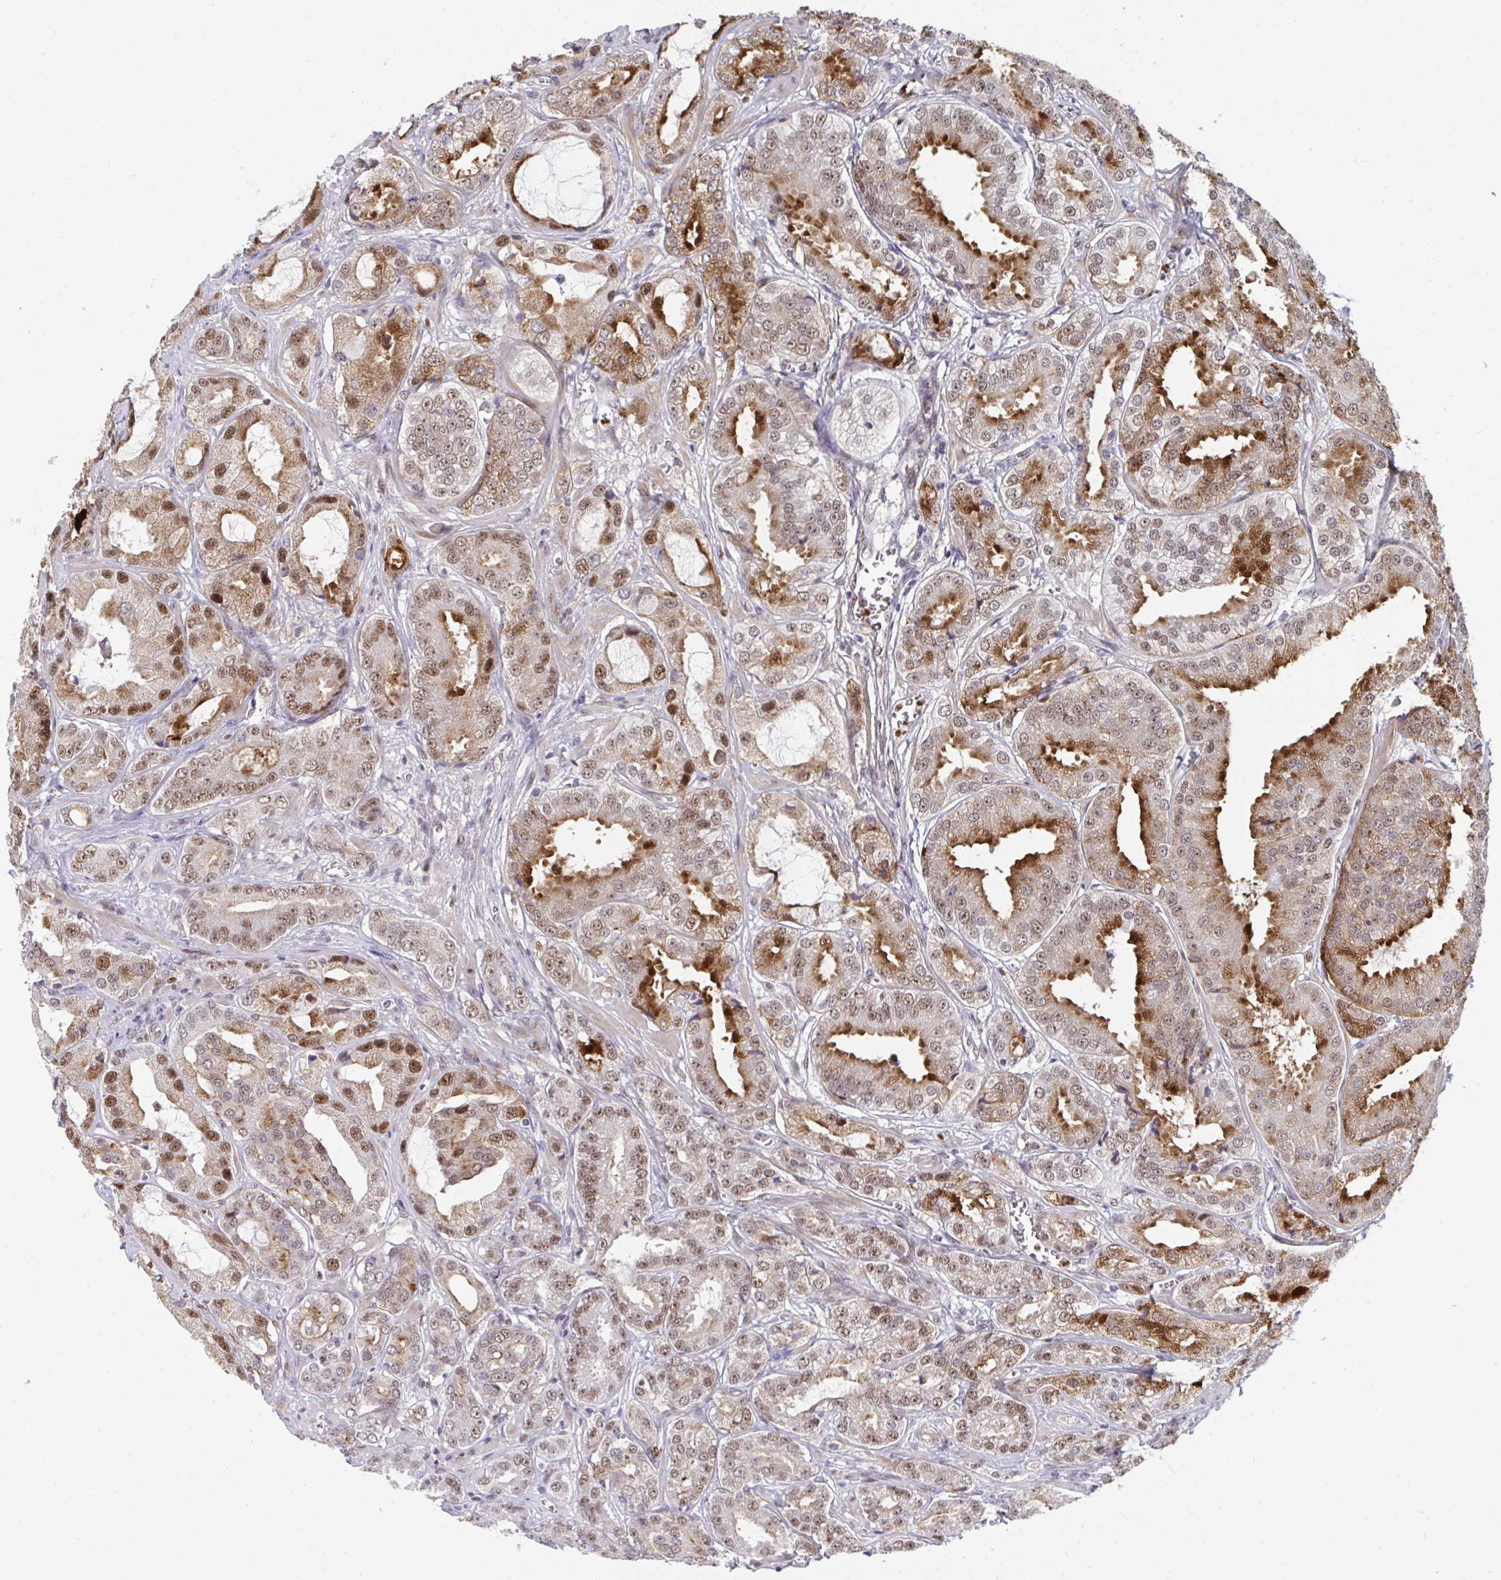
{"staining": {"intensity": "moderate", "quantity": ">75%", "location": "cytoplasmic/membranous,nuclear"}, "tissue": "prostate cancer", "cell_type": "Tumor cells", "image_type": "cancer", "snomed": [{"axis": "morphology", "description": "Adenocarcinoma, High grade"}, {"axis": "topography", "description": "Prostate"}], "caption": "Immunohistochemical staining of prostate high-grade adenocarcinoma displays medium levels of moderate cytoplasmic/membranous and nuclear staining in about >75% of tumor cells.", "gene": "JDP2", "patient": {"sex": "male", "age": 64}}